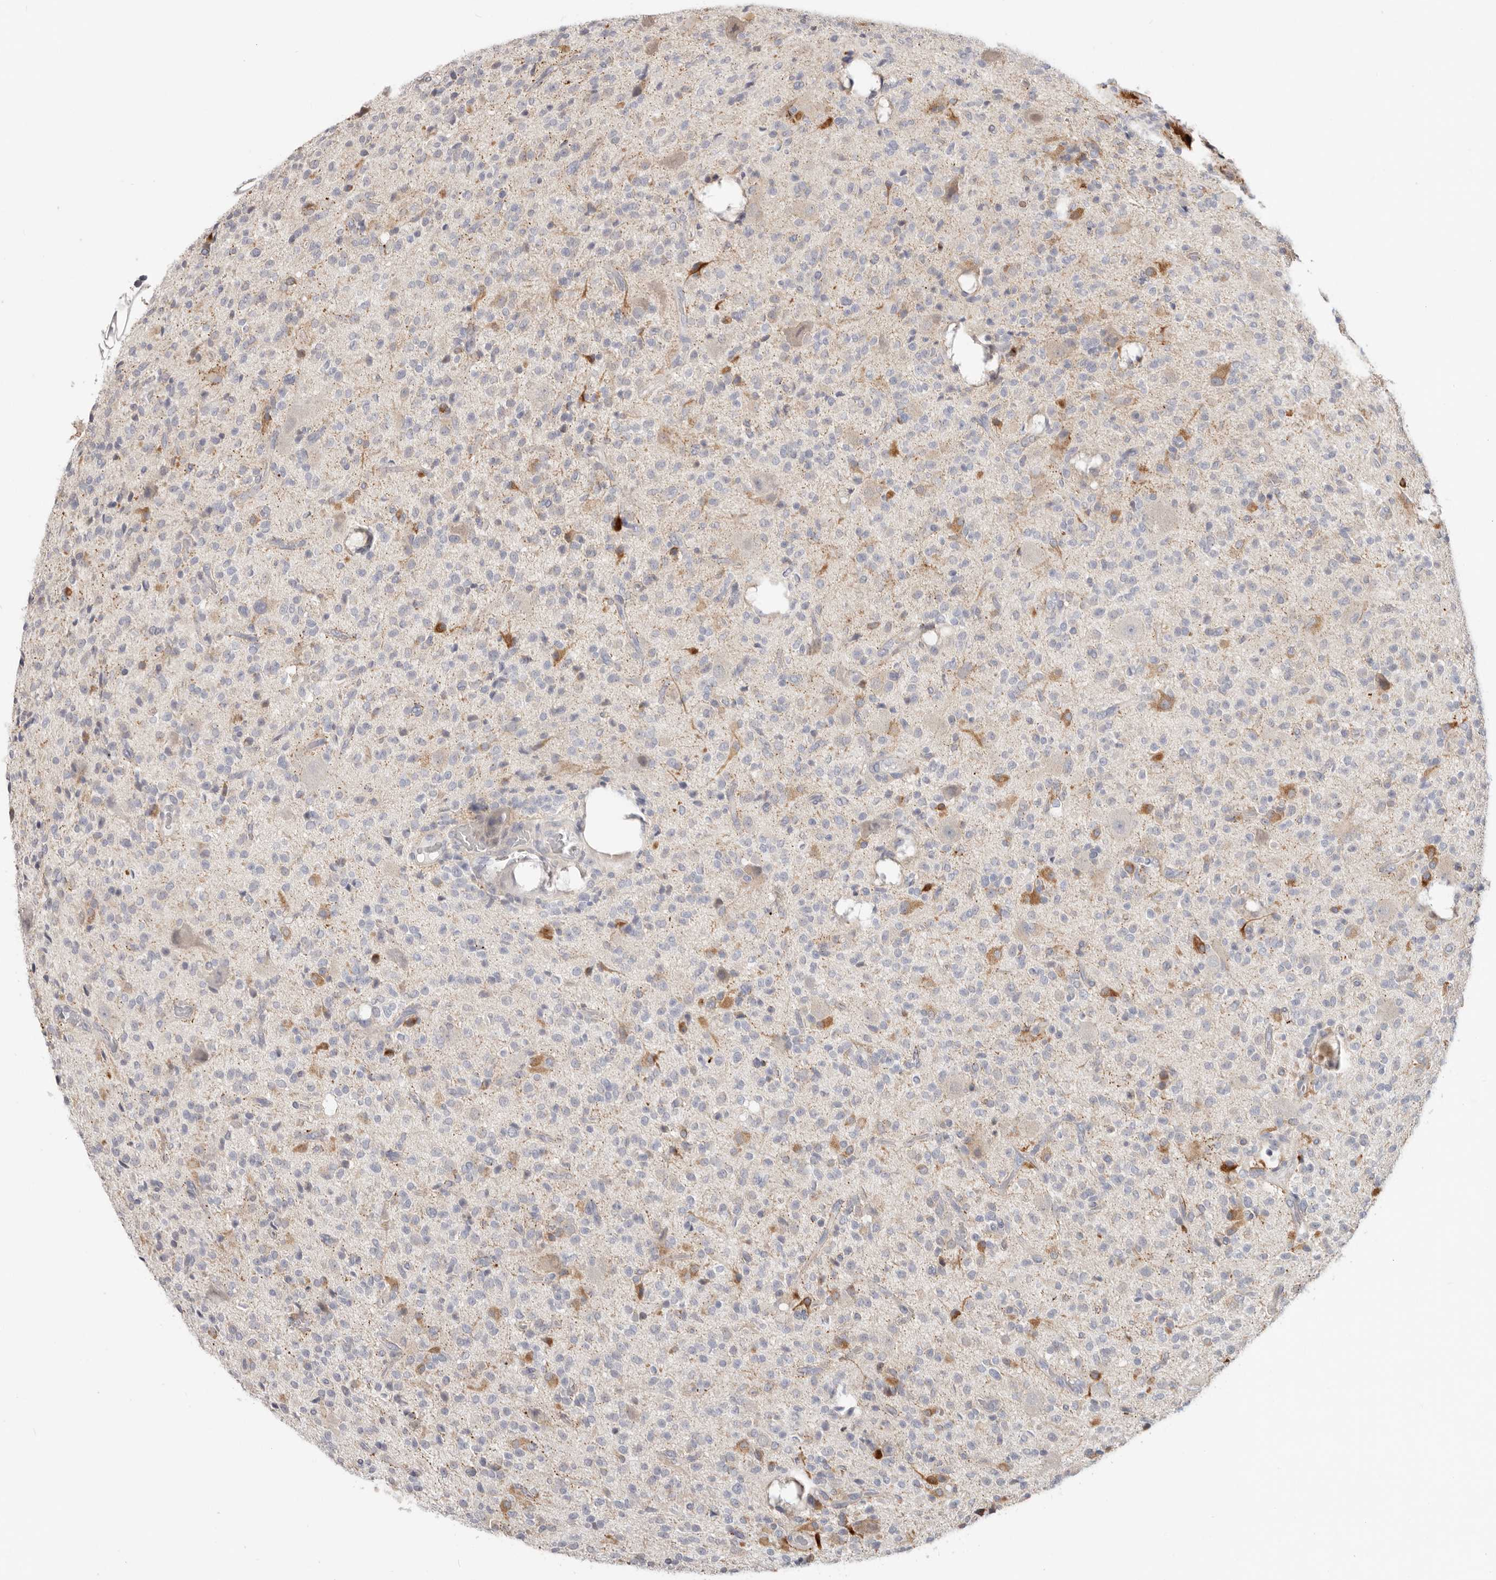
{"staining": {"intensity": "negative", "quantity": "none", "location": "none"}, "tissue": "glioma", "cell_type": "Tumor cells", "image_type": "cancer", "snomed": [{"axis": "morphology", "description": "Glioma, malignant, High grade"}, {"axis": "topography", "description": "Brain"}], "caption": "There is no significant expression in tumor cells of malignant high-grade glioma.", "gene": "WDR77", "patient": {"sex": "male", "age": 34}}